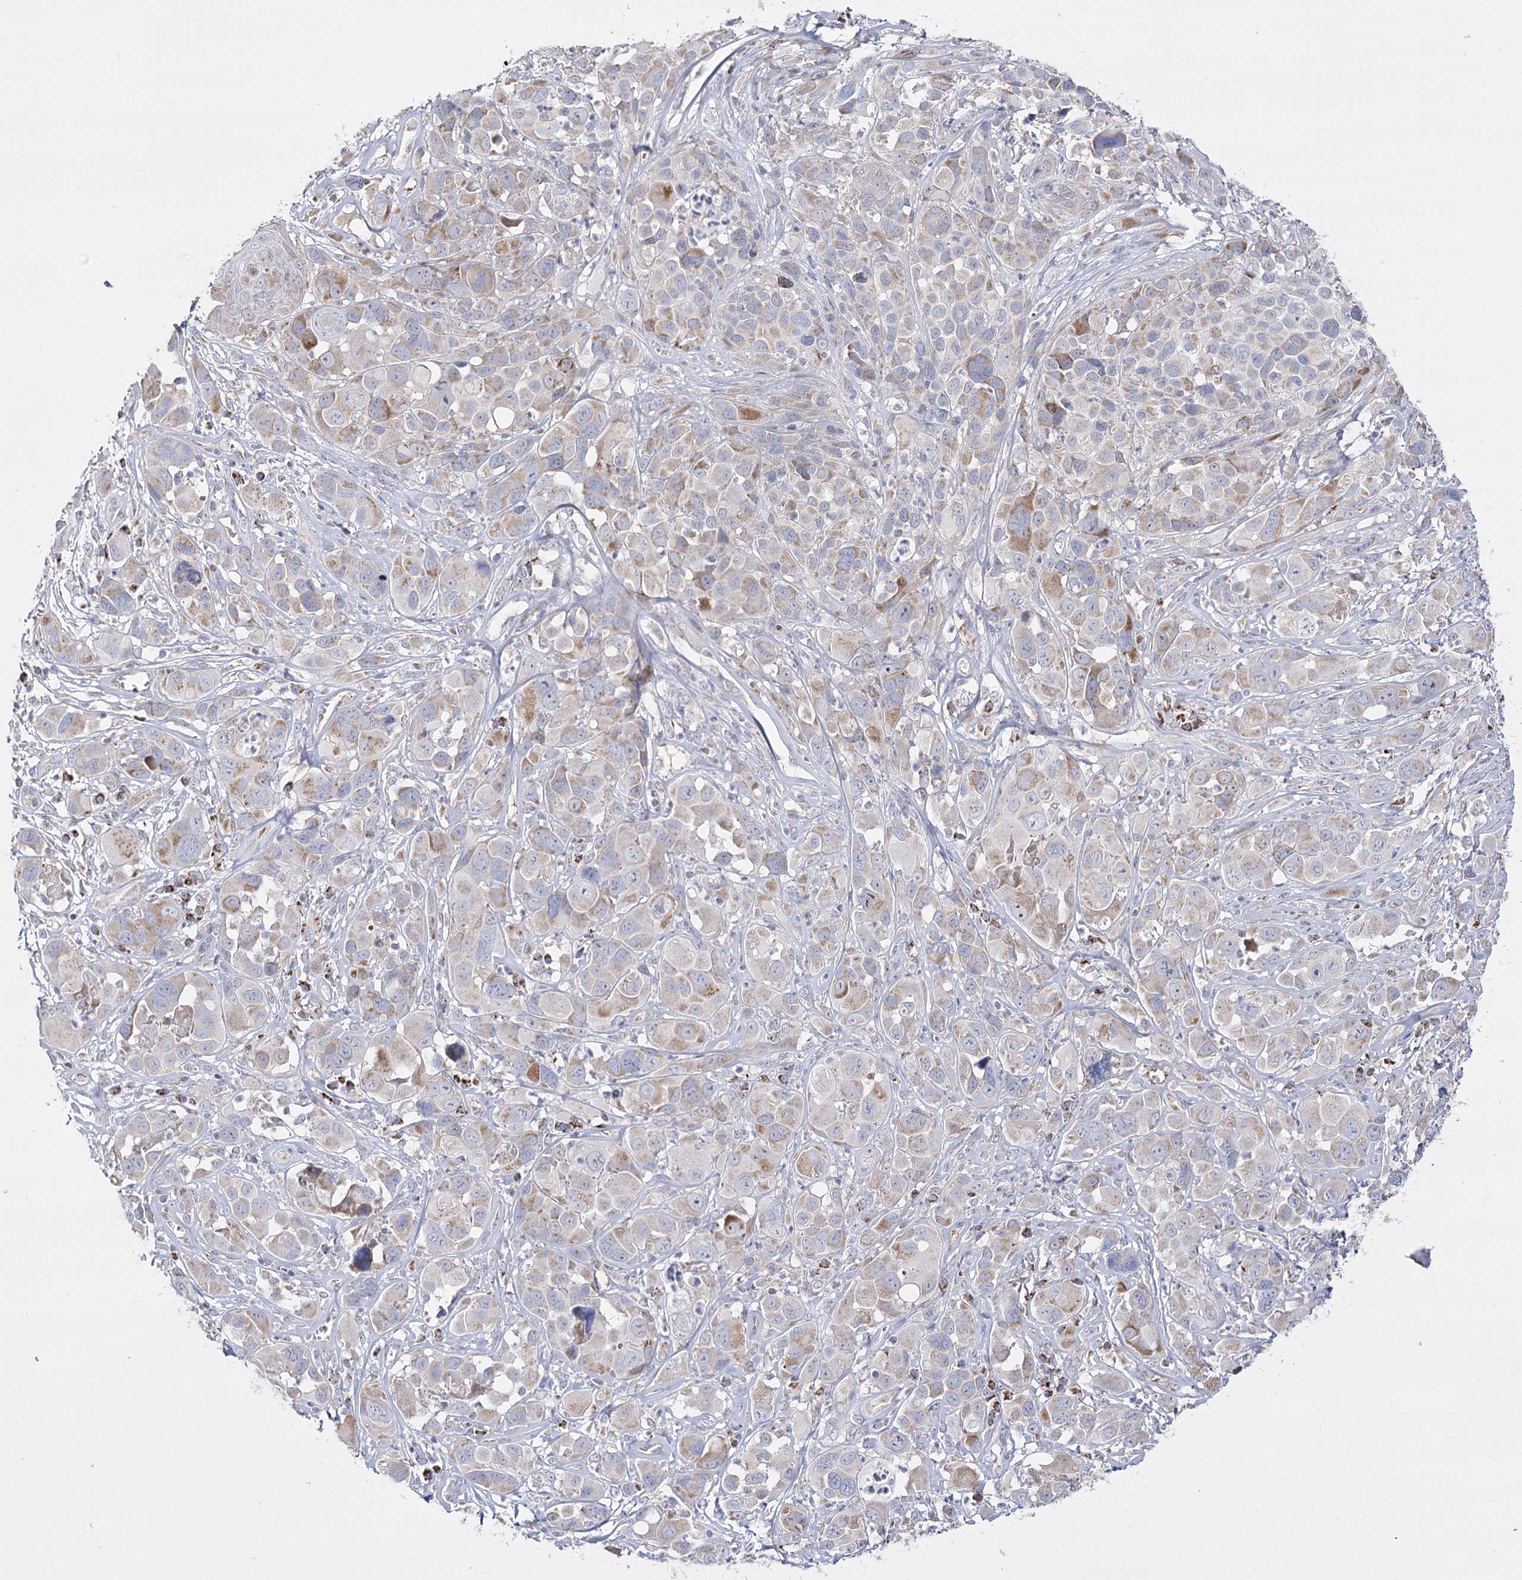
{"staining": {"intensity": "weak", "quantity": "<25%", "location": "cytoplasmic/membranous"}, "tissue": "melanoma", "cell_type": "Tumor cells", "image_type": "cancer", "snomed": [{"axis": "morphology", "description": "Malignant melanoma, NOS"}, {"axis": "topography", "description": "Skin of trunk"}], "caption": "Immunohistochemistry of human malignant melanoma displays no positivity in tumor cells. The staining is performed using DAB (3,3'-diaminobenzidine) brown chromogen with nuclei counter-stained in using hematoxylin.", "gene": "NADK2", "patient": {"sex": "male", "age": 71}}